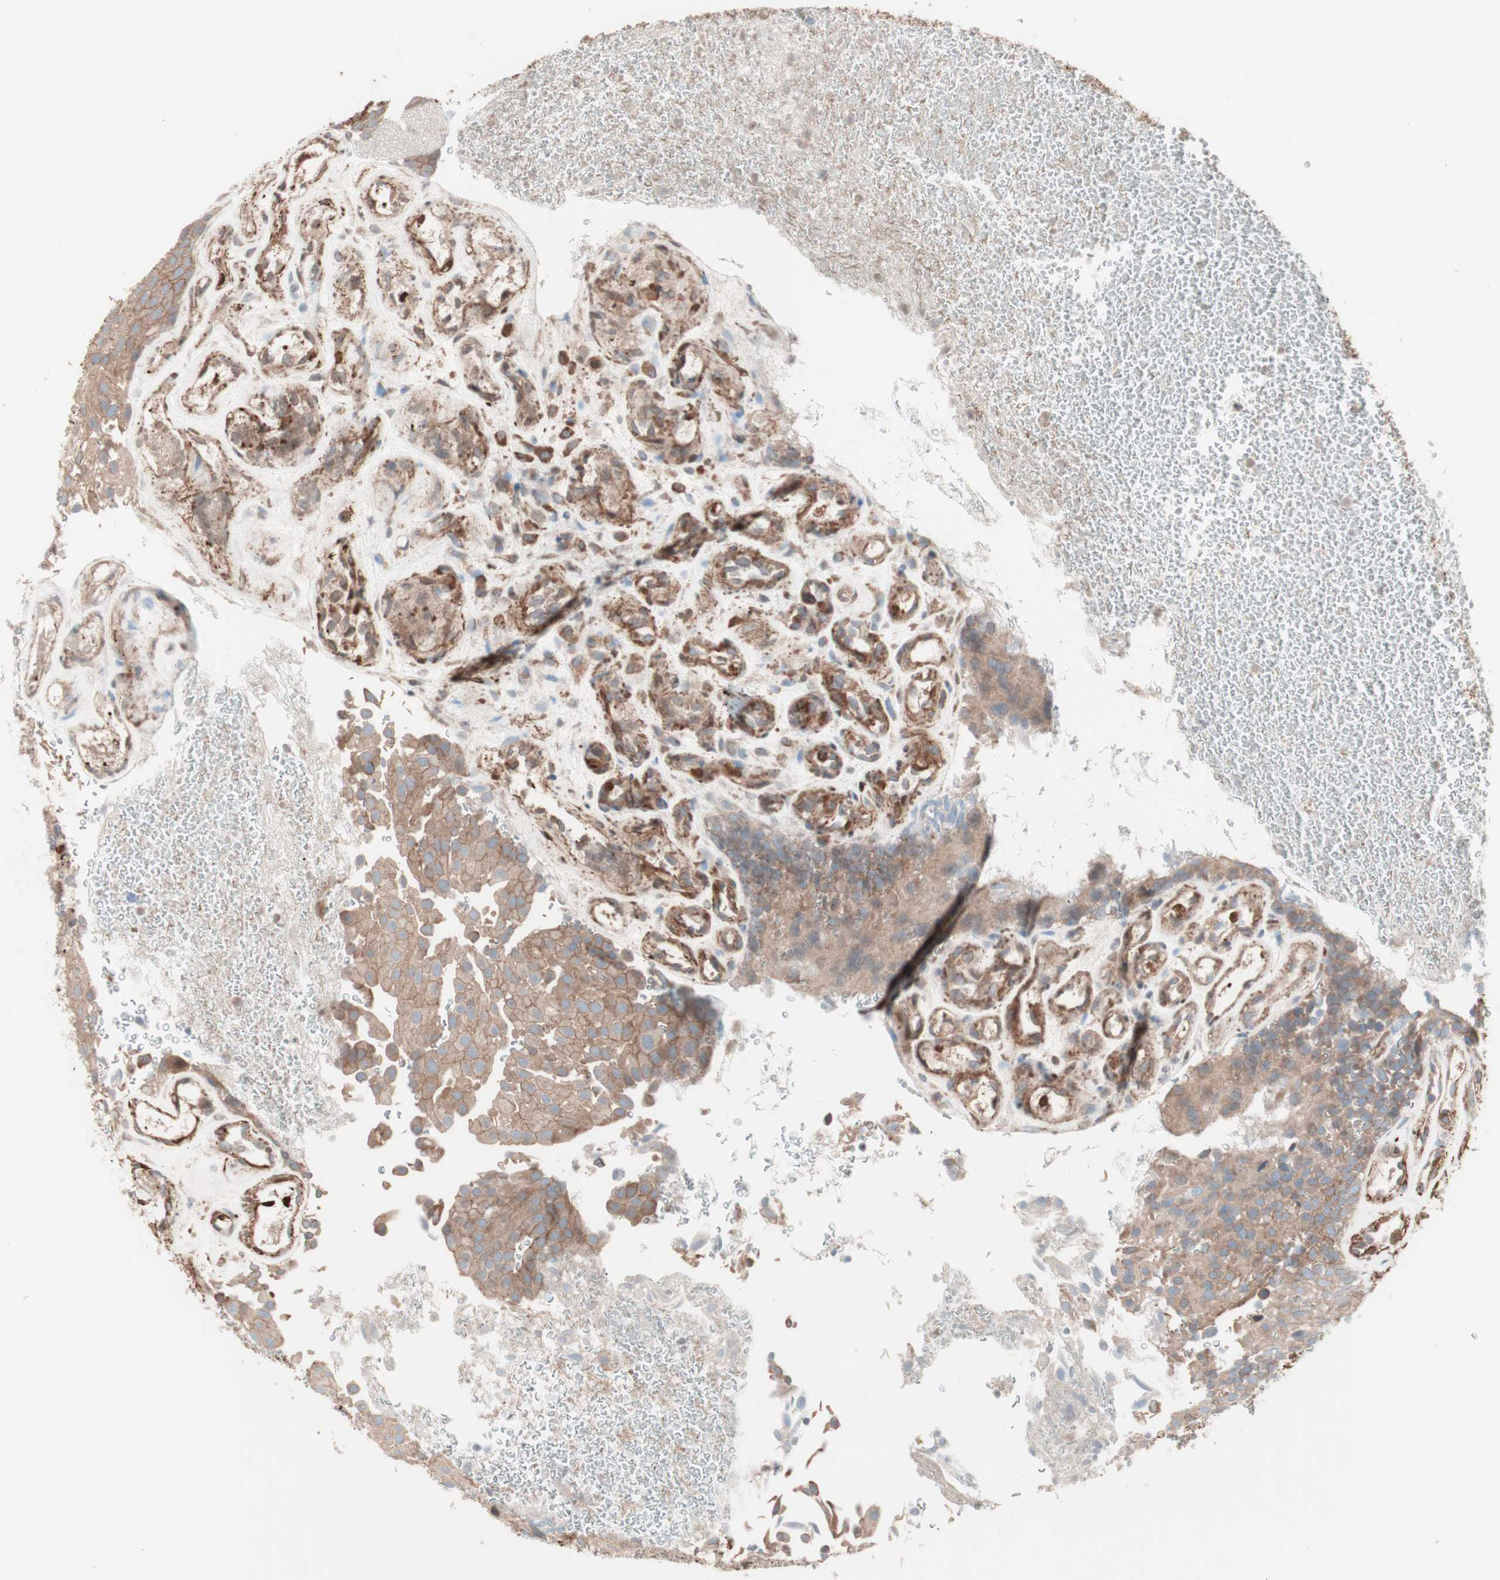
{"staining": {"intensity": "moderate", "quantity": ">75%", "location": "cytoplasmic/membranous"}, "tissue": "urothelial cancer", "cell_type": "Tumor cells", "image_type": "cancer", "snomed": [{"axis": "morphology", "description": "Urothelial carcinoma, Low grade"}, {"axis": "topography", "description": "Urinary bladder"}], "caption": "Urothelial cancer stained for a protein exhibits moderate cytoplasmic/membranous positivity in tumor cells.", "gene": "ALG5", "patient": {"sex": "male", "age": 78}}